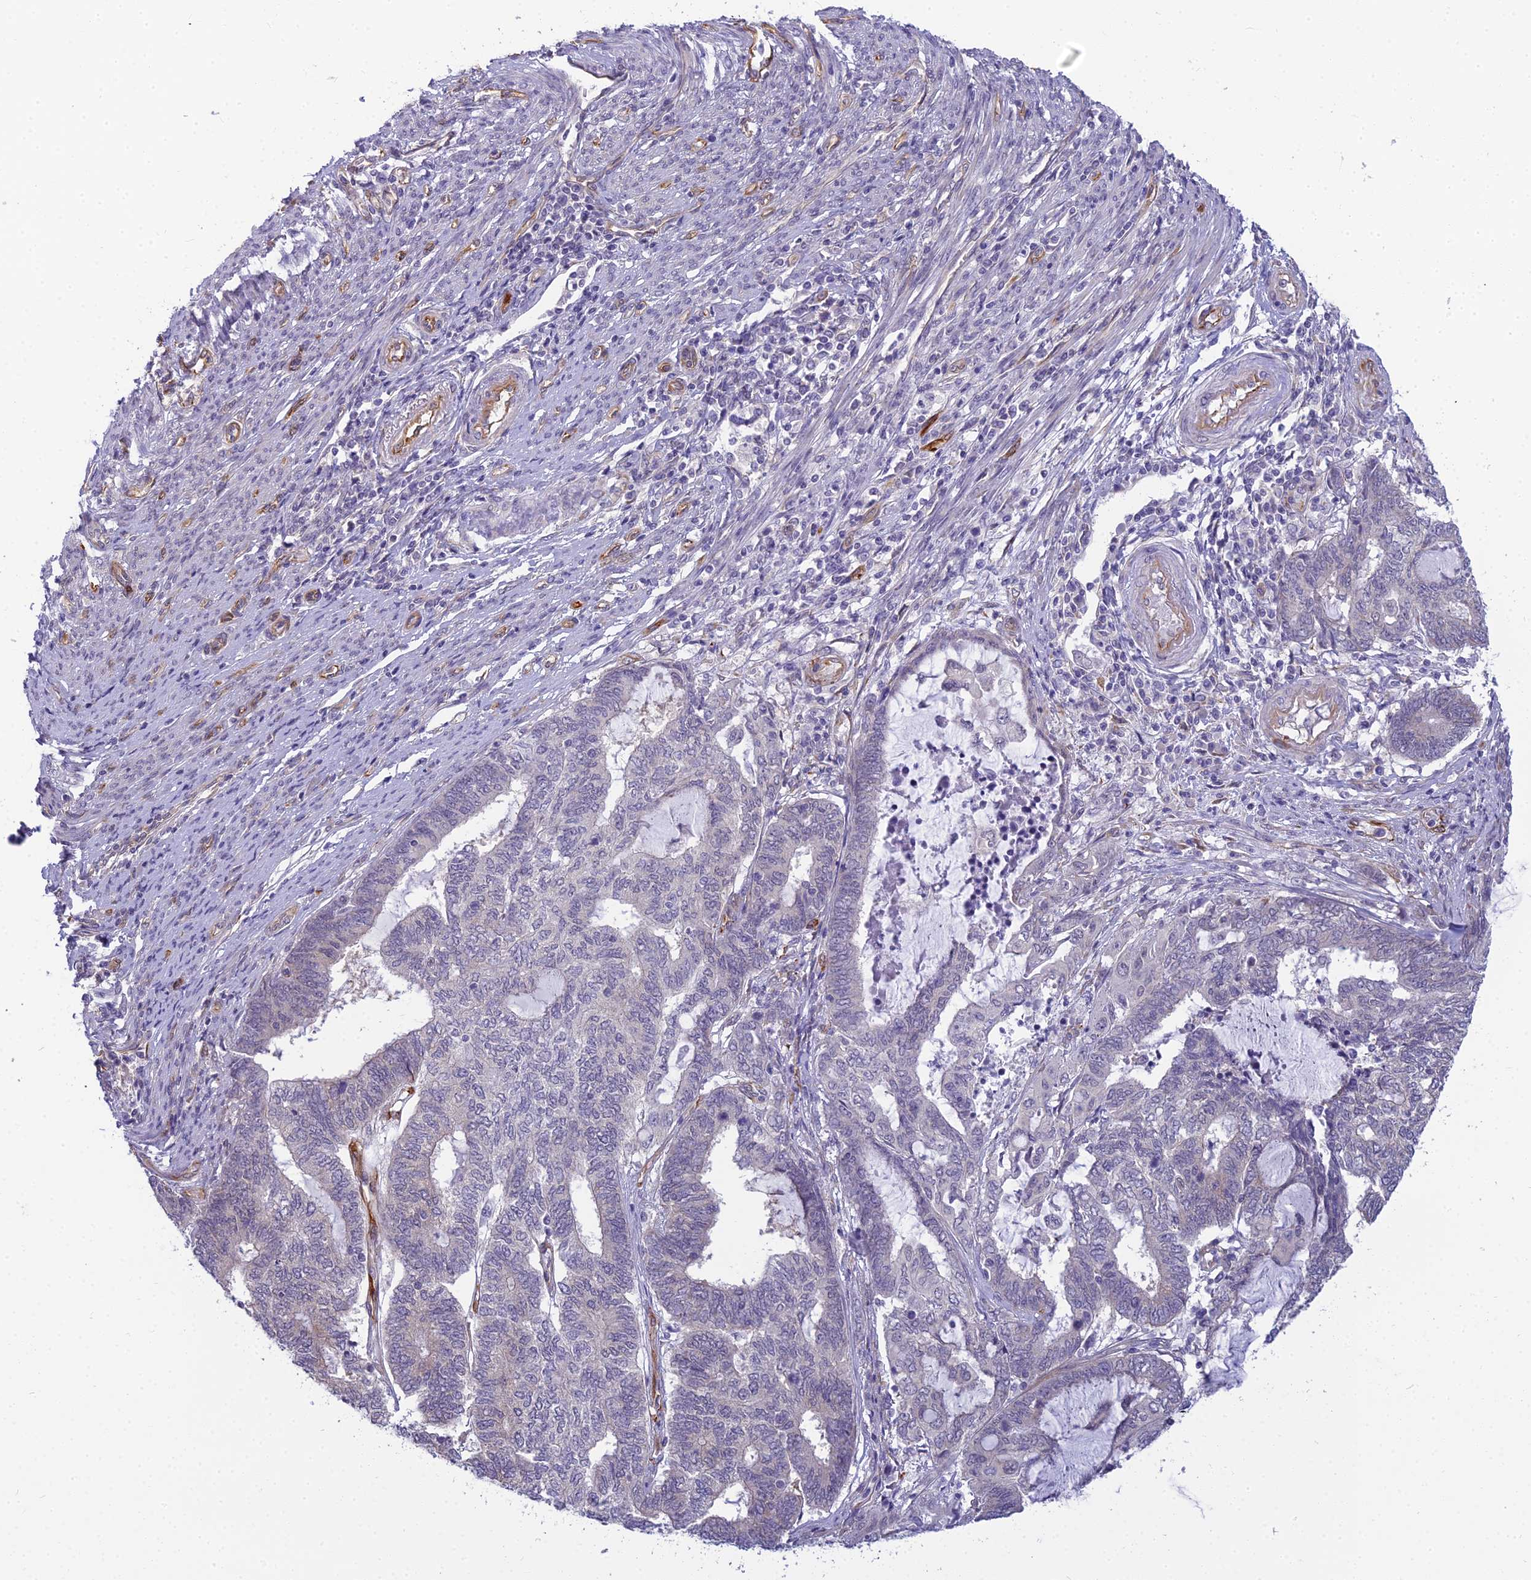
{"staining": {"intensity": "negative", "quantity": "none", "location": "none"}, "tissue": "endometrial cancer", "cell_type": "Tumor cells", "image_type": "cancer", "snomed": [{"axis": "morphology", "description": "Adenocarcinoma, NOS"}, {"axis": "topography", "description": "Uterus"}, {"axis": "topography", "description": "Endometrium"}], "caption": "This is an immunohistochemistry image of endometrial cancer (adenocarcinoma). There is no expression in tumor cells.", "gene": "RGL3", "patient": {"sex": "female", "age": 70}}